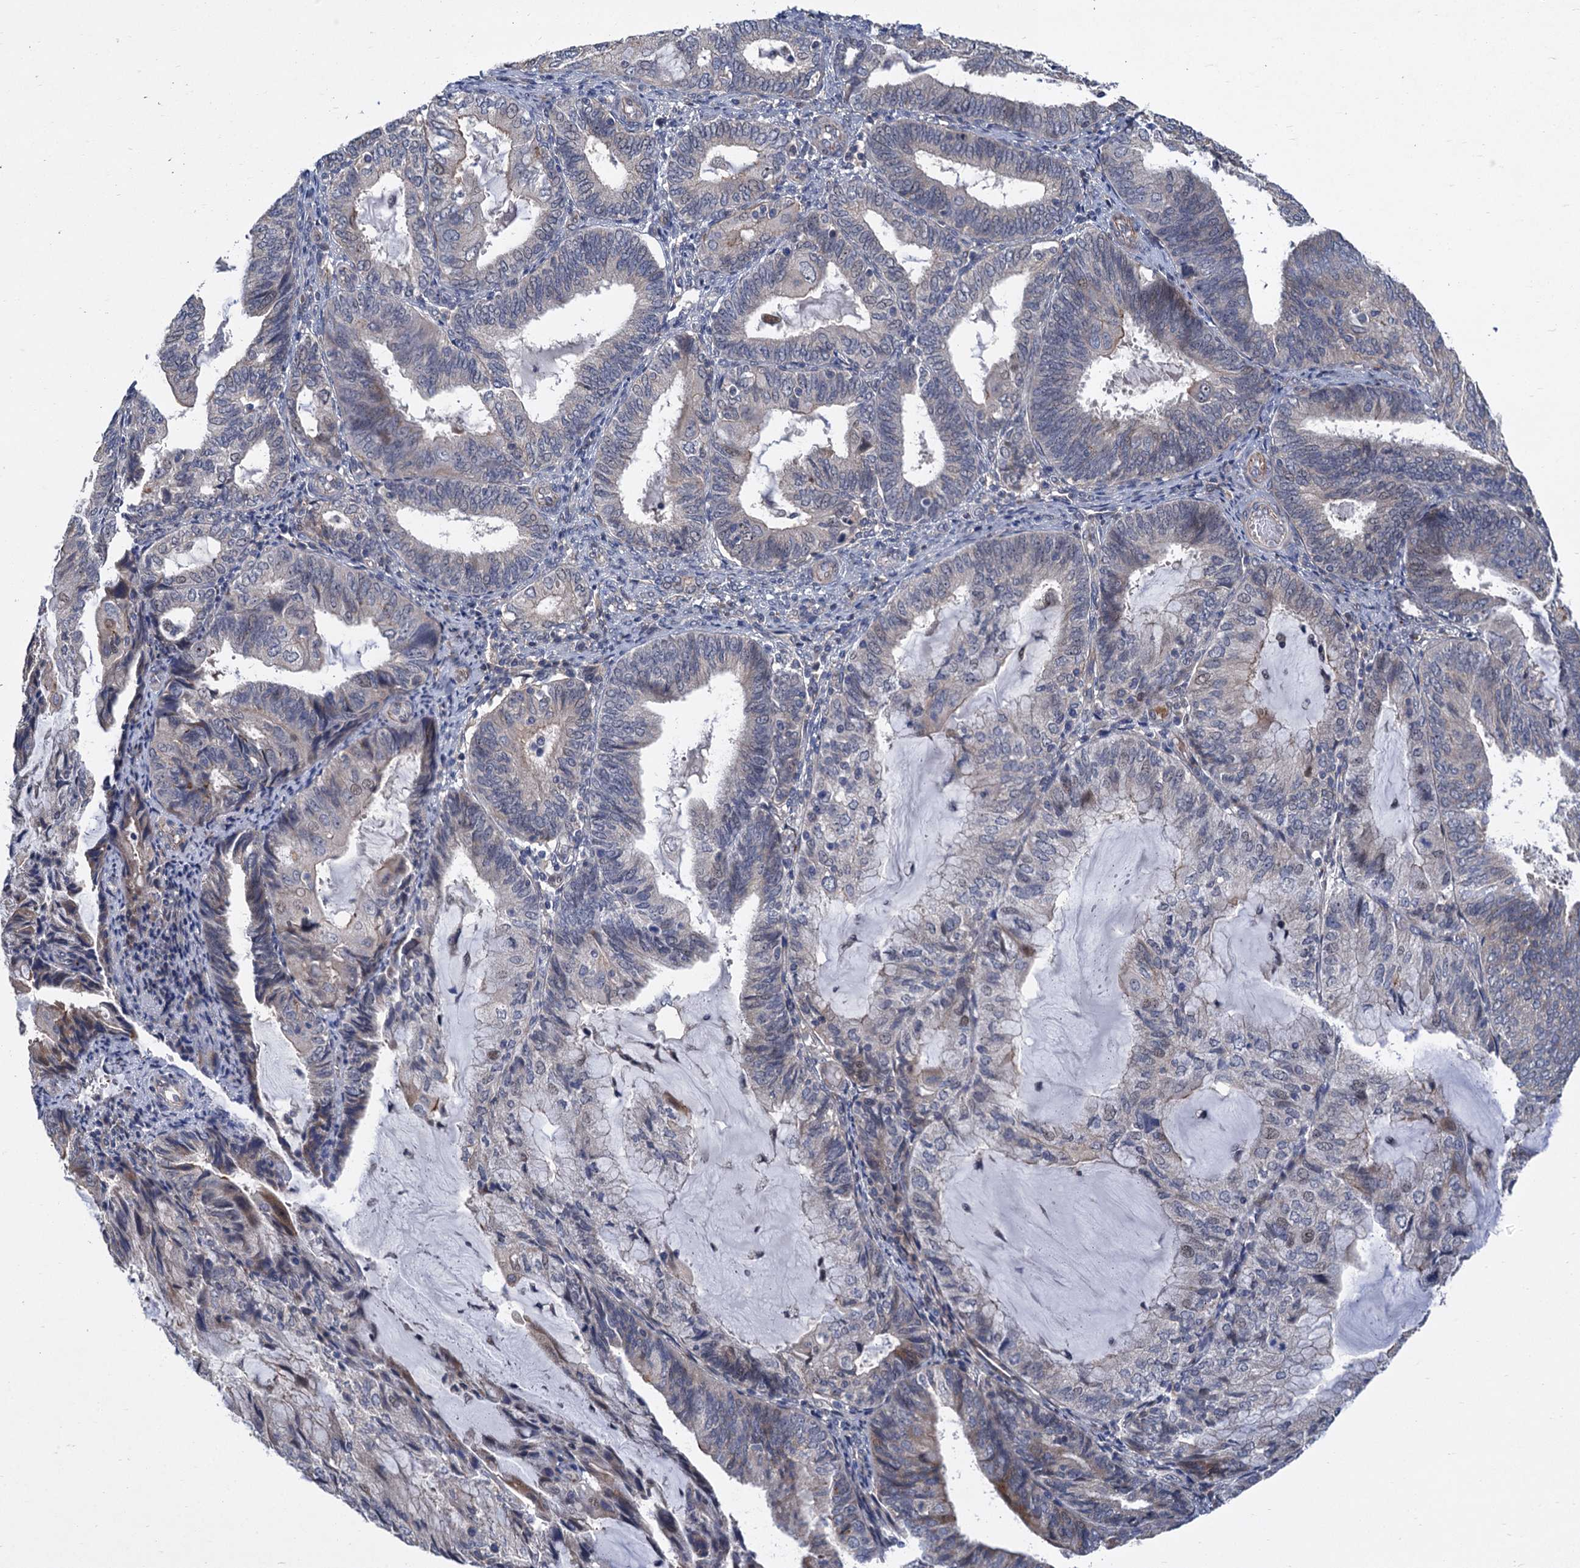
{"staining": {"intensity": "weak", "quantity": "<25%", "location": "nuclear"}, "tissue": "endometrial cancer", "cell_type": "Tumor cells", "image_type": "cancer", "snomed": [{"axis": "morphology", "description": "Adenocarcinoma, NOS"}, {"axis": "topography", "description": "Endometrium"}], "caption": "This is a histopathology image of immunohistochemistry staining of adenocarcinoma (endometrial), which shows no positivity in tumor cells.", "gene": "TRAF7", "patient": {"sex": "female", "age": 81}}